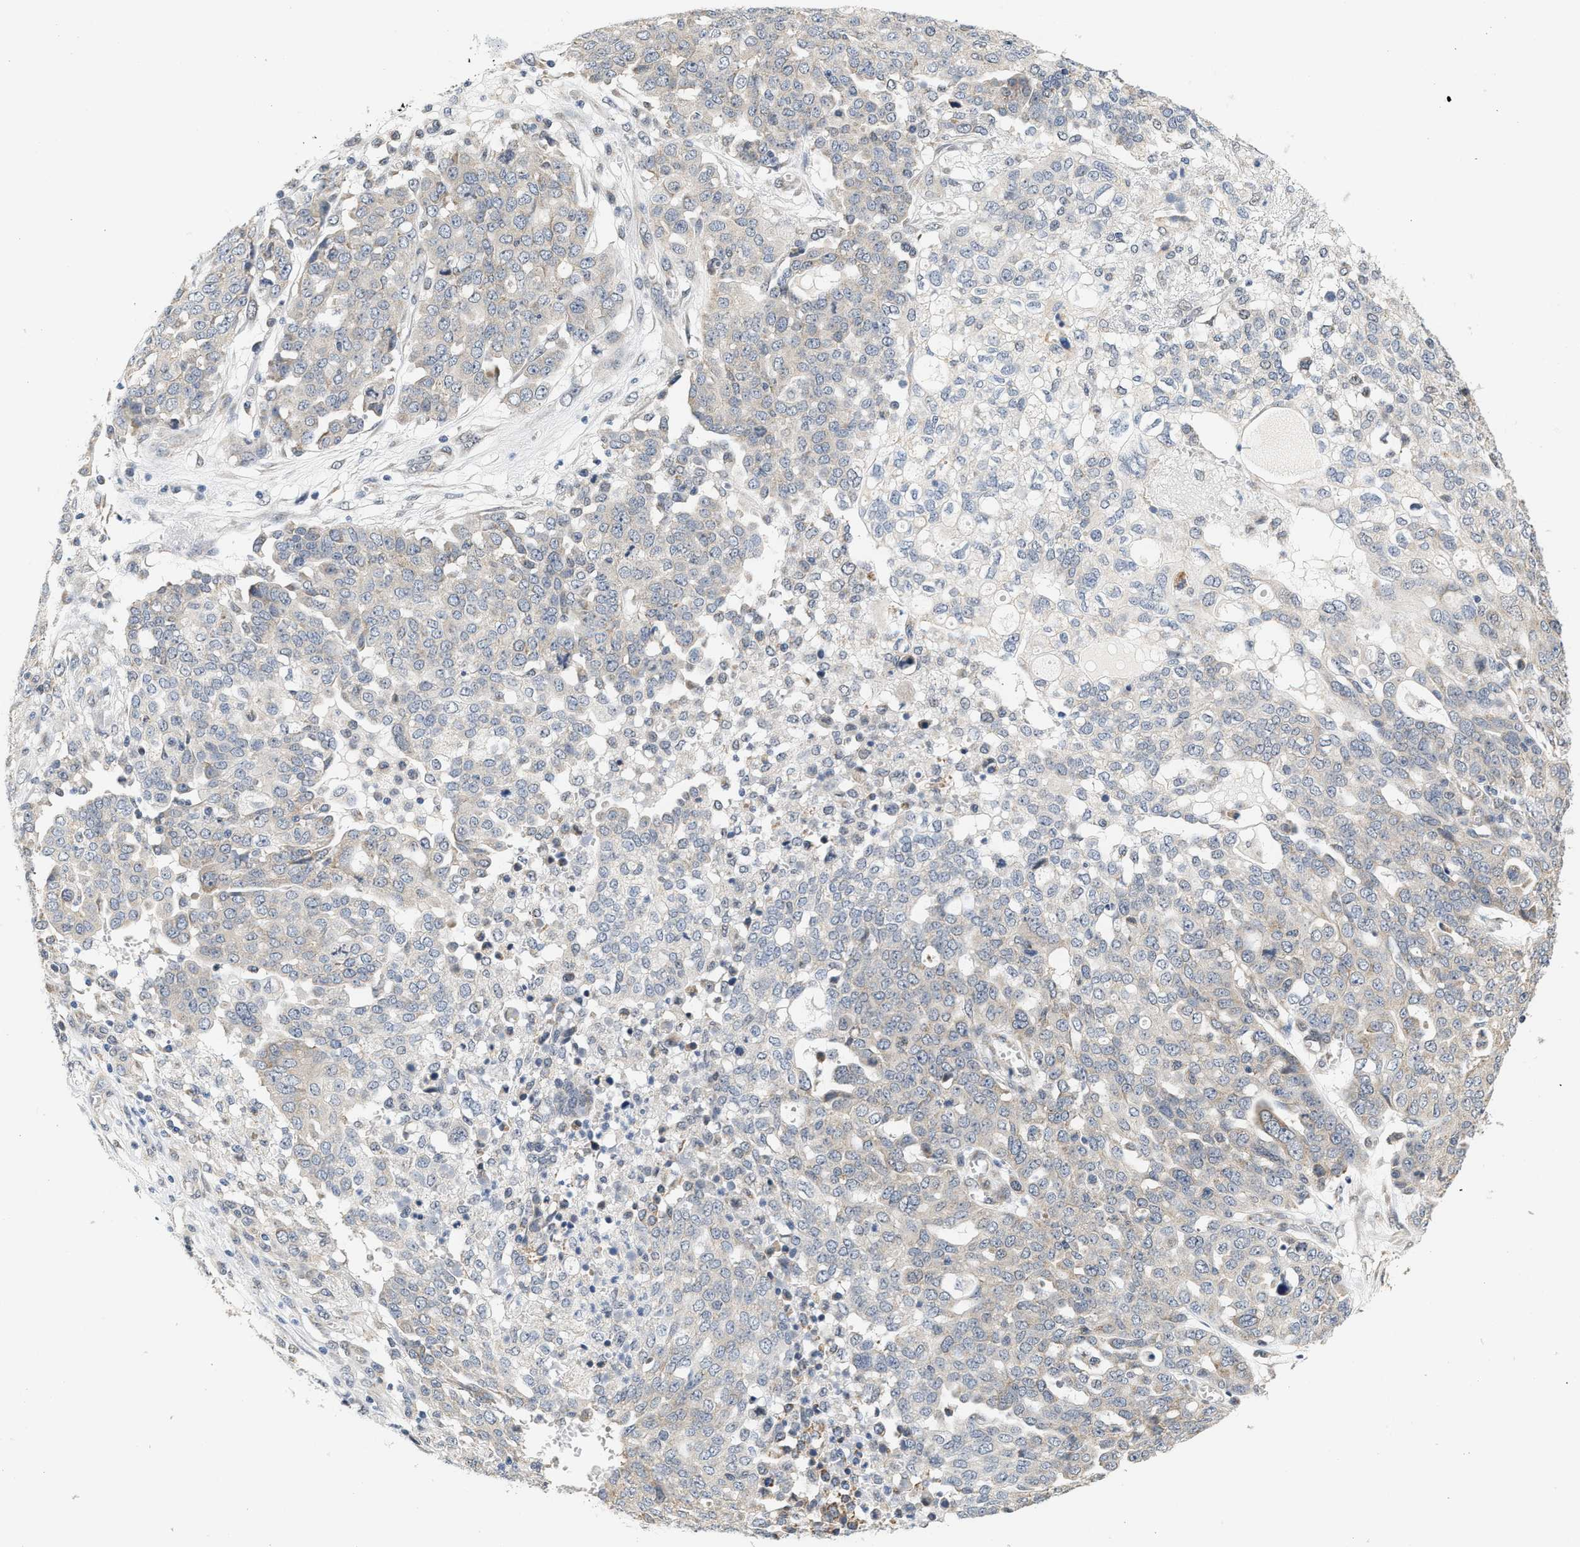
{"staining": {"intensity": "negative", "quantity": "none", "location": "none"}, "tissue": "ovarian cancer", "cell_type": "Tumor cells", "image_type": "cancer", "snomed": [{"axis": "morphology", "description": "Cystadenocarcinoma, serous, NOS"}, {"axis": "topography", "description": "Soft tissue"}, {"axis": "topography", "description": "Ovary"}], "caption": "An image of human ovarian cancer (serous cystadenocarcinoma) is negative for staining in tumor cells.", "gene": "GIGYF1", "patient": {"sex": "female", "age": 57}}